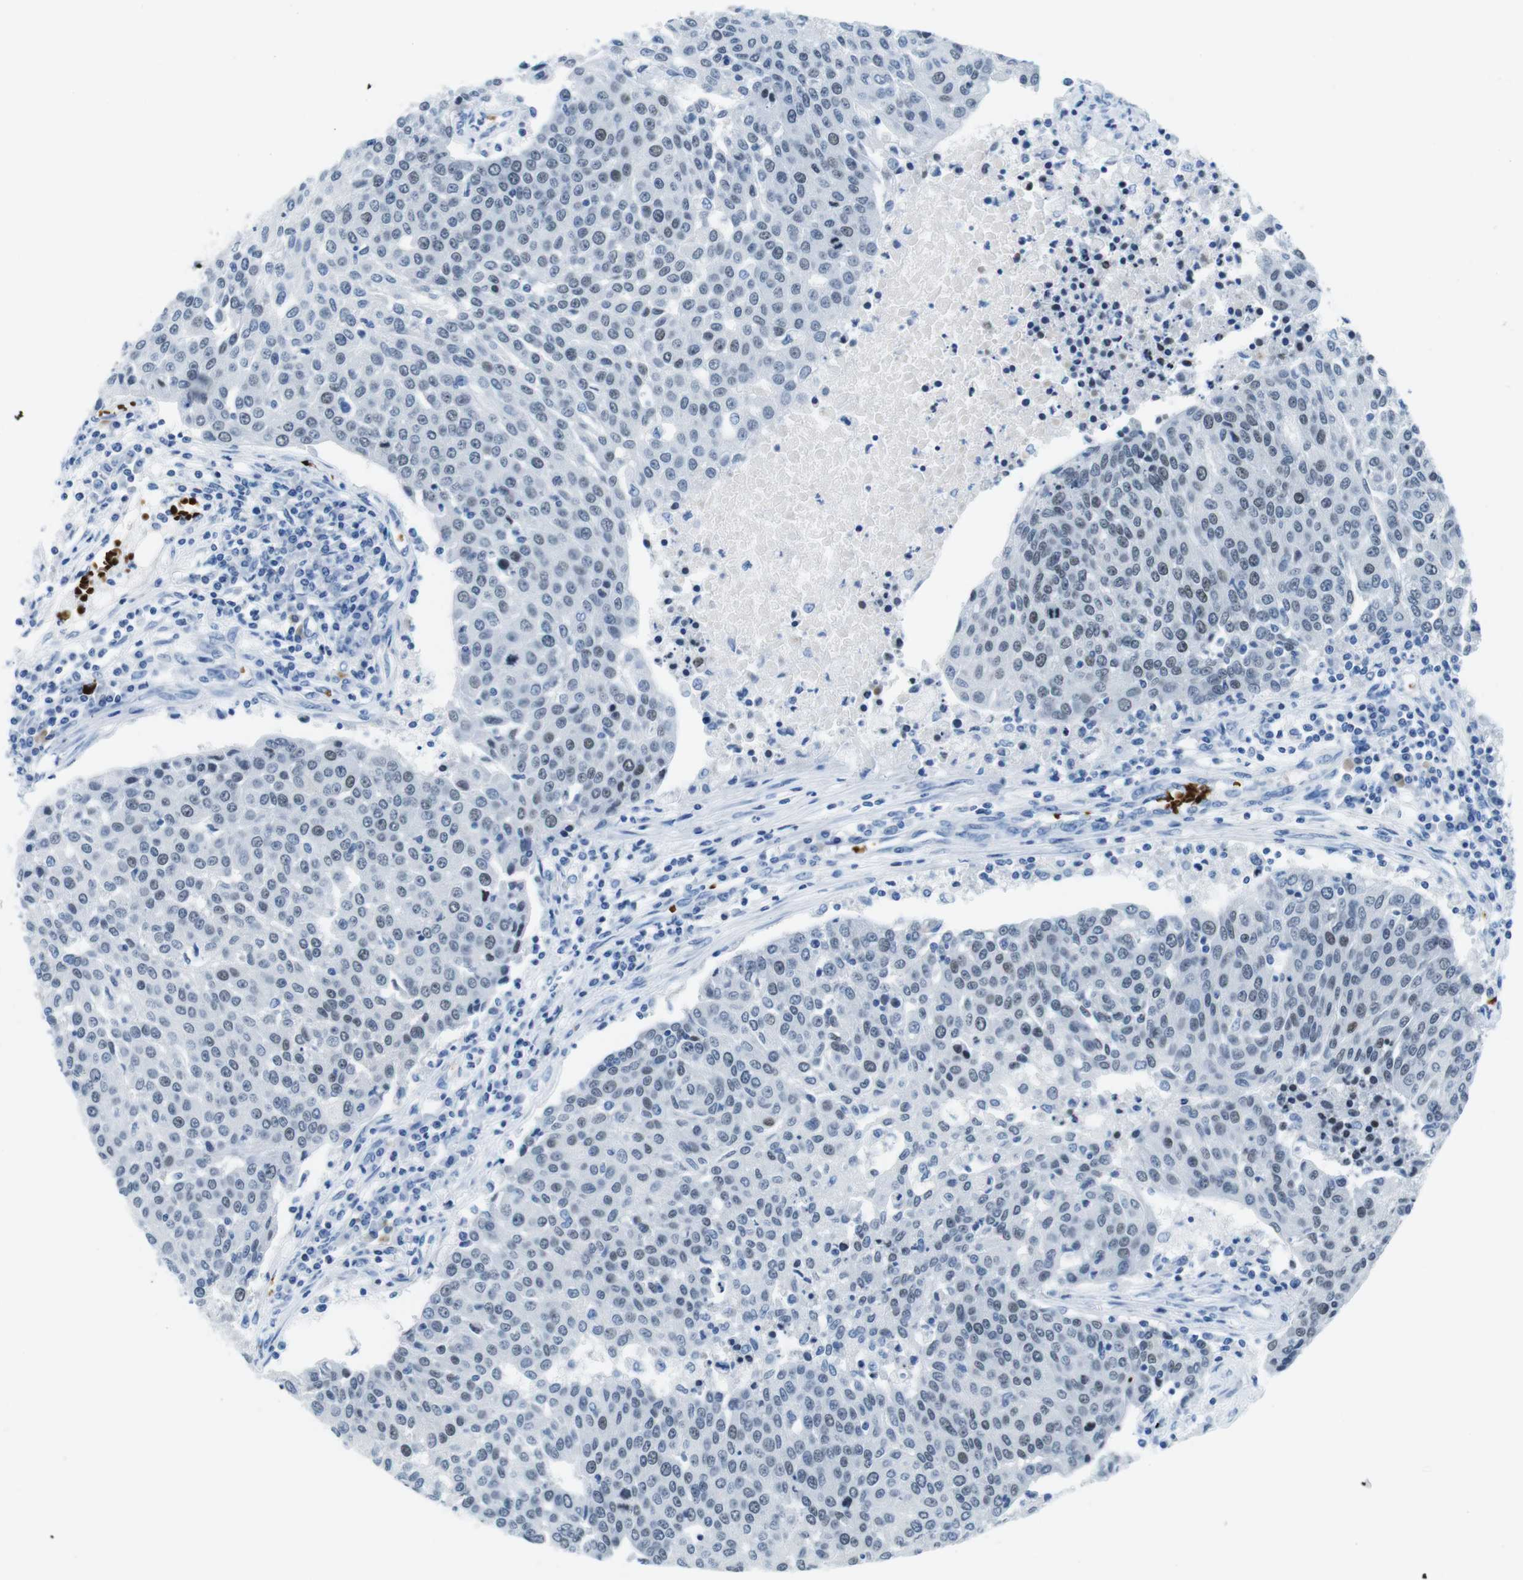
{"staining": {"intensity": "weak", "quantity": "25%-75%", "location": "nuclear"}, "tissue": "urothelial cancer", "cell_type": "Tumor cells", "image_type": "cancer", "snomed": [{"axis": "morphology", "description": "Urothelial carcinoma, High grade"}, {"axis": "topography", "description": "Urinary bladder"}], "caption": "A micrograph of urothelial cancer stained for a protein displays weak nuclear brown staining in tumor cells.", "gene": "TFAP2C", "patient": {"sex": "female", "age": 85}}